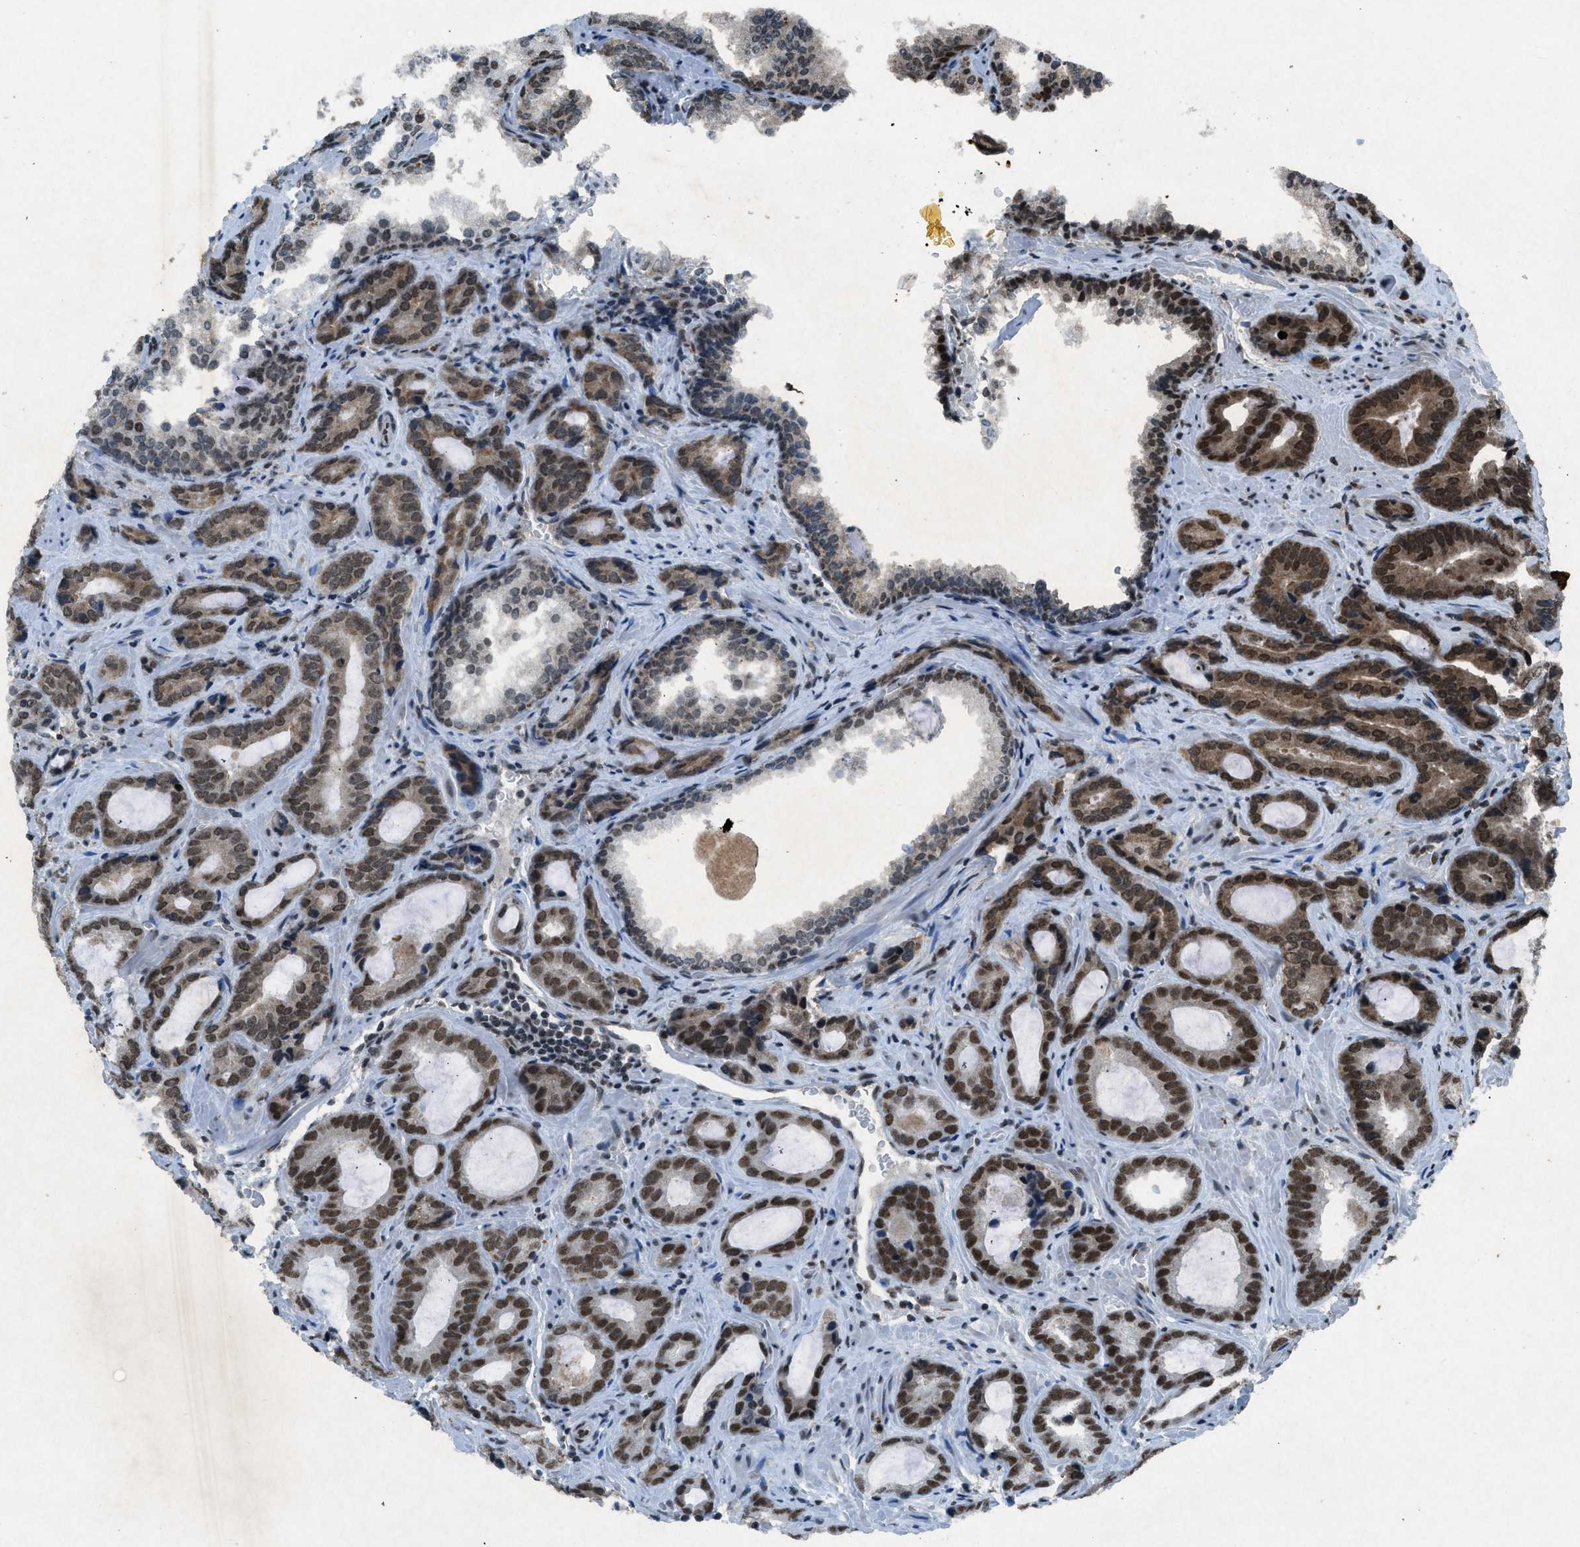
{"staining": {"intensity": "moderate", "quantity": ">75%", "location": "nuclear"}, "tissue": "prostate cancer", "cell_type": "Tumor cells", "image_type": "cancer", "snomed": [{"axis": "morphology", "description": "Adenocarcinoma, Low grade"}, {"axis": "topography", "description": "Prostate"}], "caption": "A photomicrograph of adenocarcinoma (low-grade) (prostate) stained for a protein shows moderate nuclear brown staining in tumor cells.", "gene": "NXF1", "patient": {"sex": "male", "age": 60}}